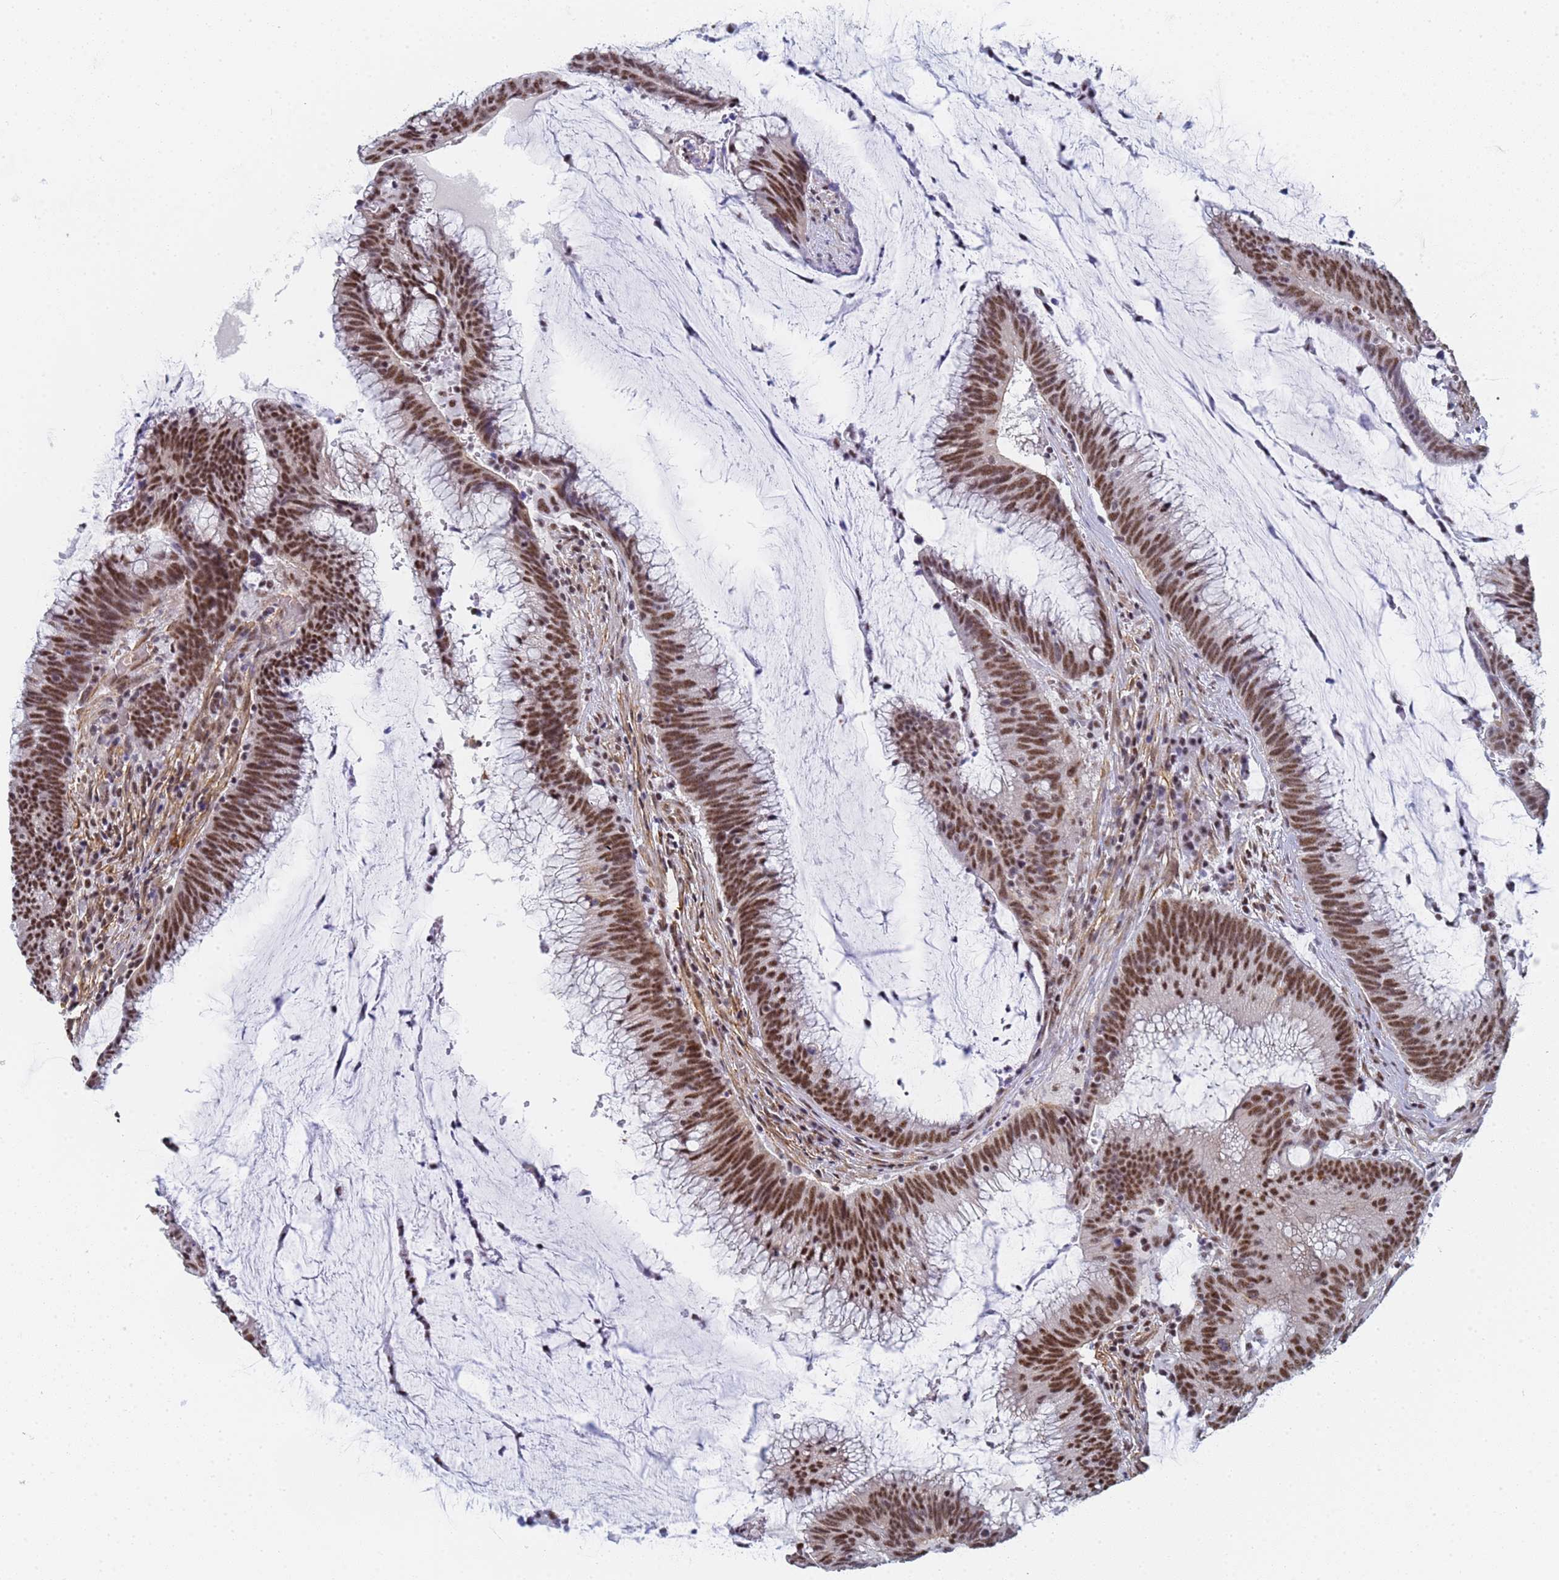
{"staining": {"intensity": "strong", "quantity": ">75%", "location": "nuclear"}, "tissue": "colorectal cancer", "cell_type": "Tumor cells", "image_type": "cancer", "snomed": [{"axis": "morphology", "description": "Adenocarcinoma, NOS"}, {"axis": "topography", "description": "Rectum"}], "caption": "Immunohistochemistry (IHC) (DAB) staining of colorectal cancer (adenocarcinoma) demonstrates strong nuclear protein positivity in approximately >75% of tumor cells.", "gene": "PRRT4", "patient": {"sex": "female", "age": 77}}